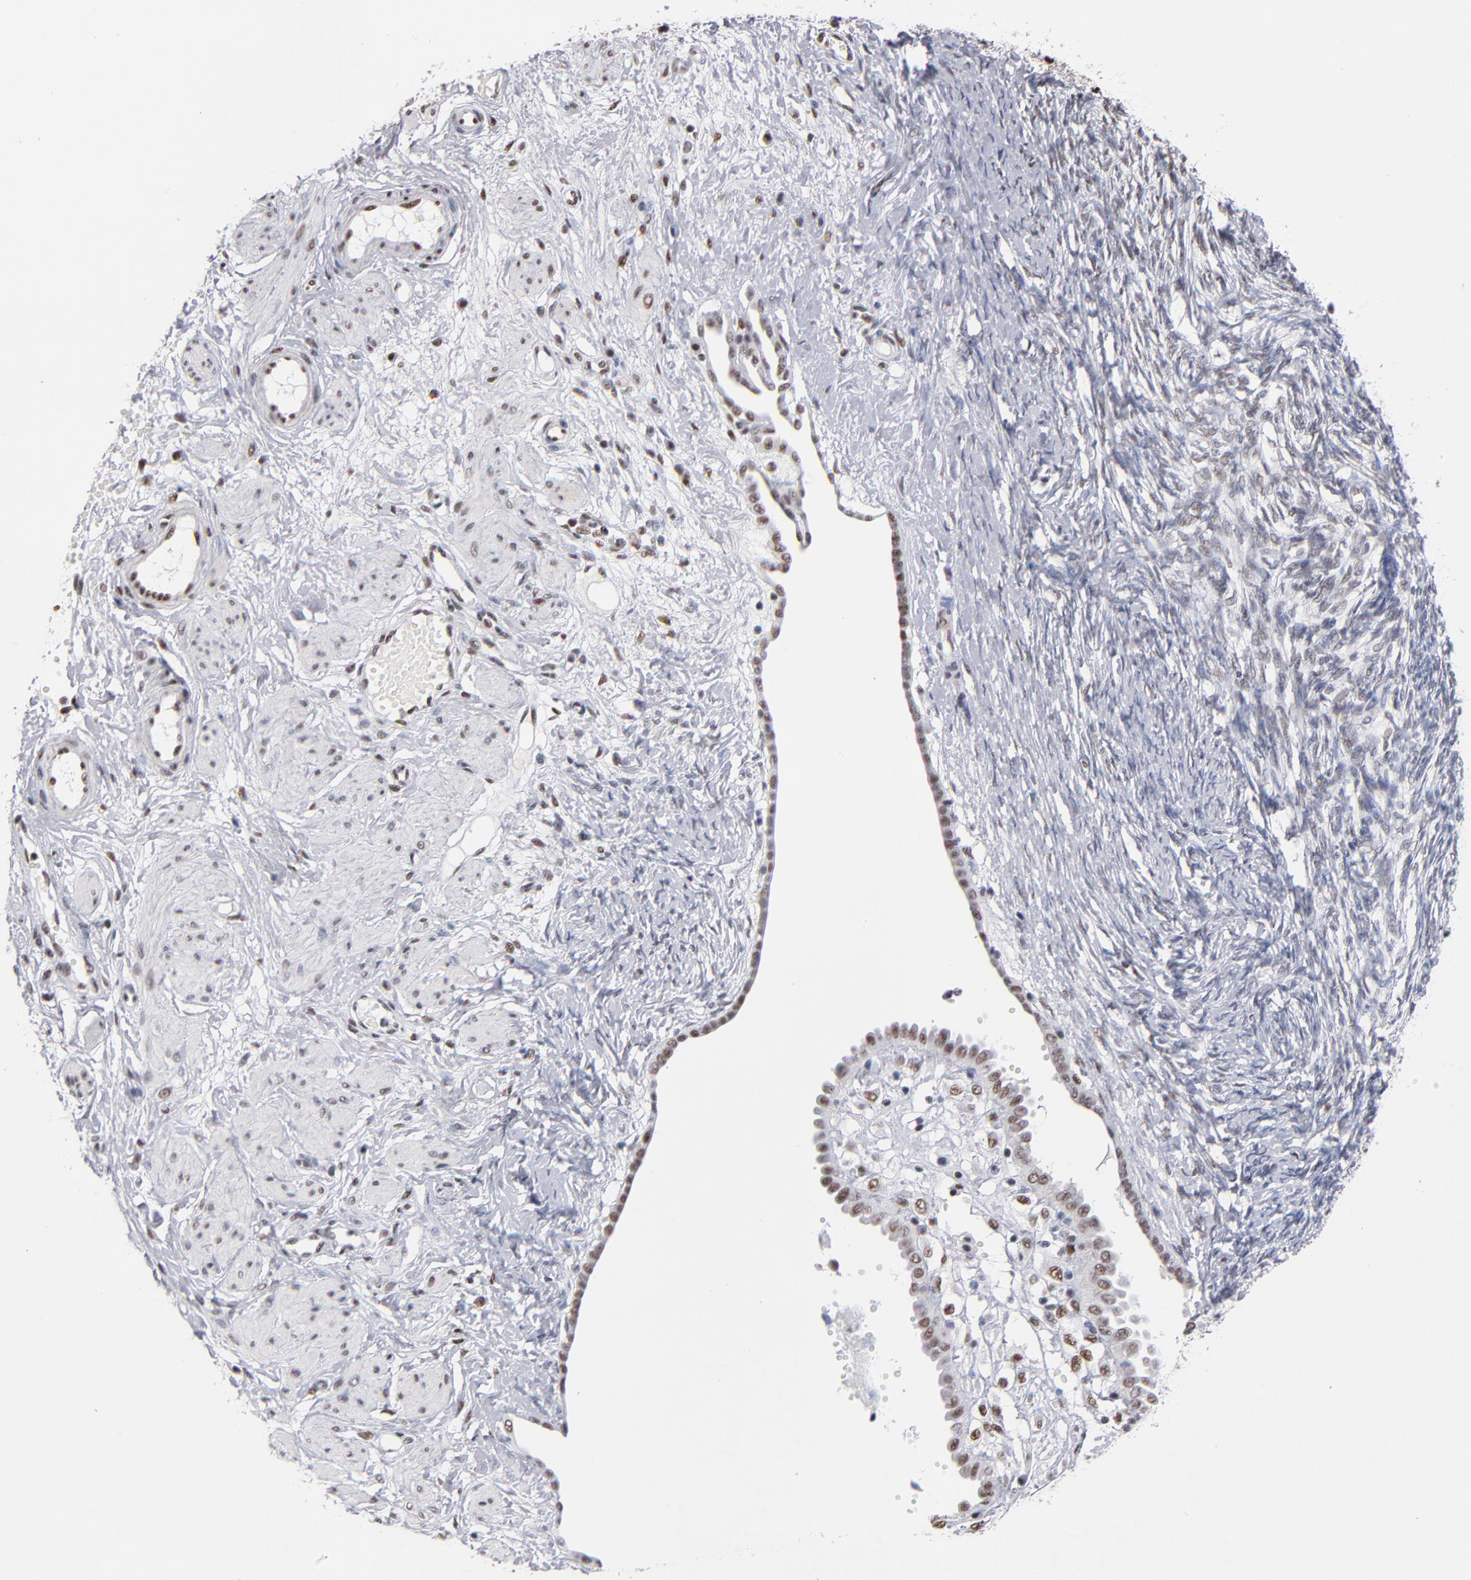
{"staining": {"intensity": "moderate", "quantity": "25%-75%", "location": "nuclear"}, "tissue": "ovarian cancer", "cell_type": "Tumor cells", "image_type": "cancer", "snomed": [{"axis": "morphology", "description": "Normal tissue, NOS"}, {"axis": "morphology", "description": "Cystadenocarcinoma, serous, NOS"}, {"axis": "topography", "description": "Ovary"}], "caption": "An immunohistochemistry photomicrograph of tumor tissue is shown. Protein staining in brown labels moderate nuclear positivity in ovarian cancer within tumor cells. Using DAB (brown) and hematoxylin (blue) stains, captured at high magnification using brightfield microscopy.", "gene": "MN1", "patient": {"sex": "female", "age": 62}}